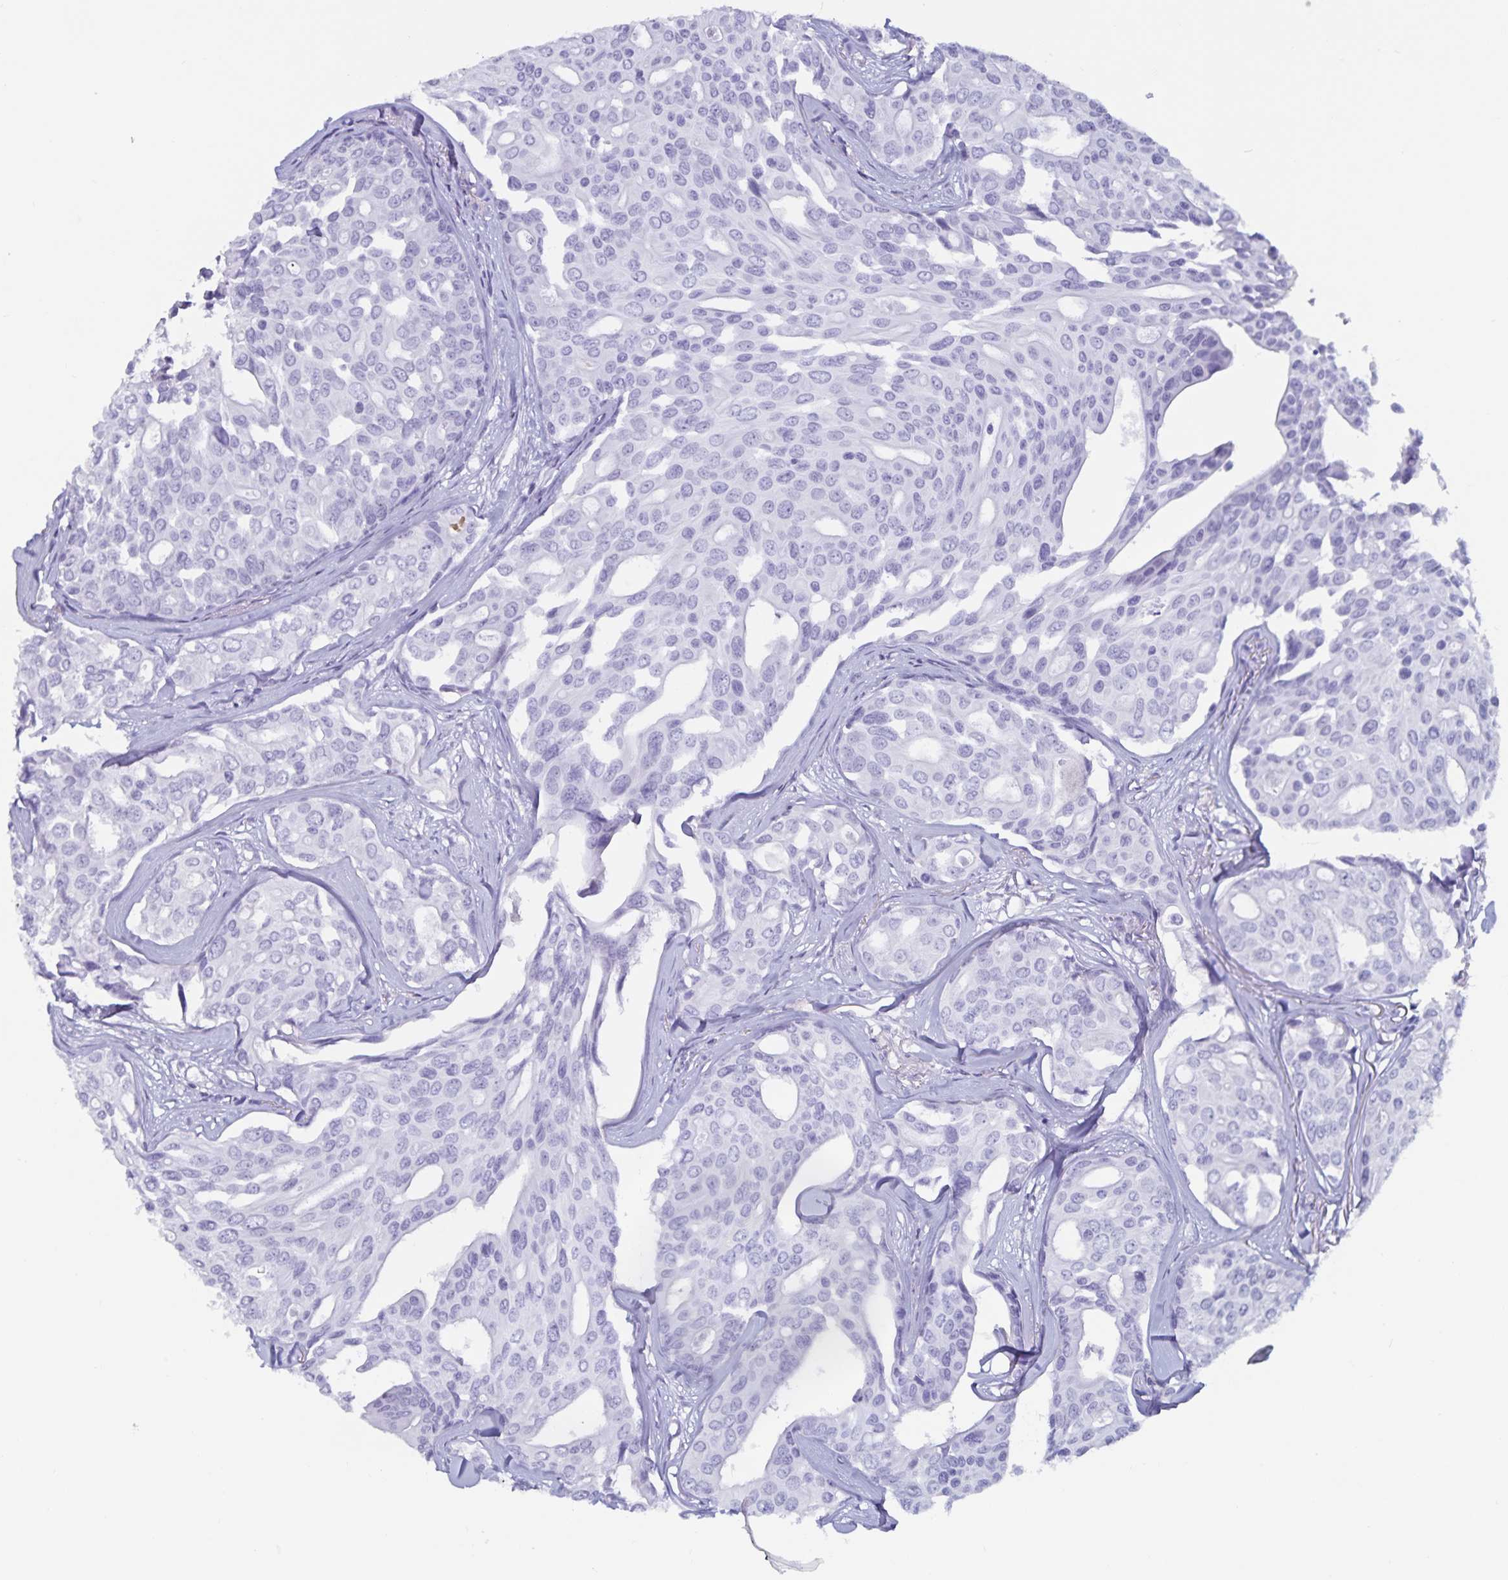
{"staining": {"intensity": "negative", "quantity": "none", "location": "none"}, "tissue": "breast cancer", "cell_type": "Tumor cells", "image_type": "cancer", "snomed": [{"axis": "morphology", "description": "Duct carcinoma"}, {"axis": "topography", "description": "Breast"}], "caption": "High power microscopy histopathology image of an immunohistochemistry image of breast cancer (infiltrating ductal carcinoma), revealing no significant positivity in tumor cells.", "gene": "GPR137", "patient": {"sex": "female", "age": 54}}